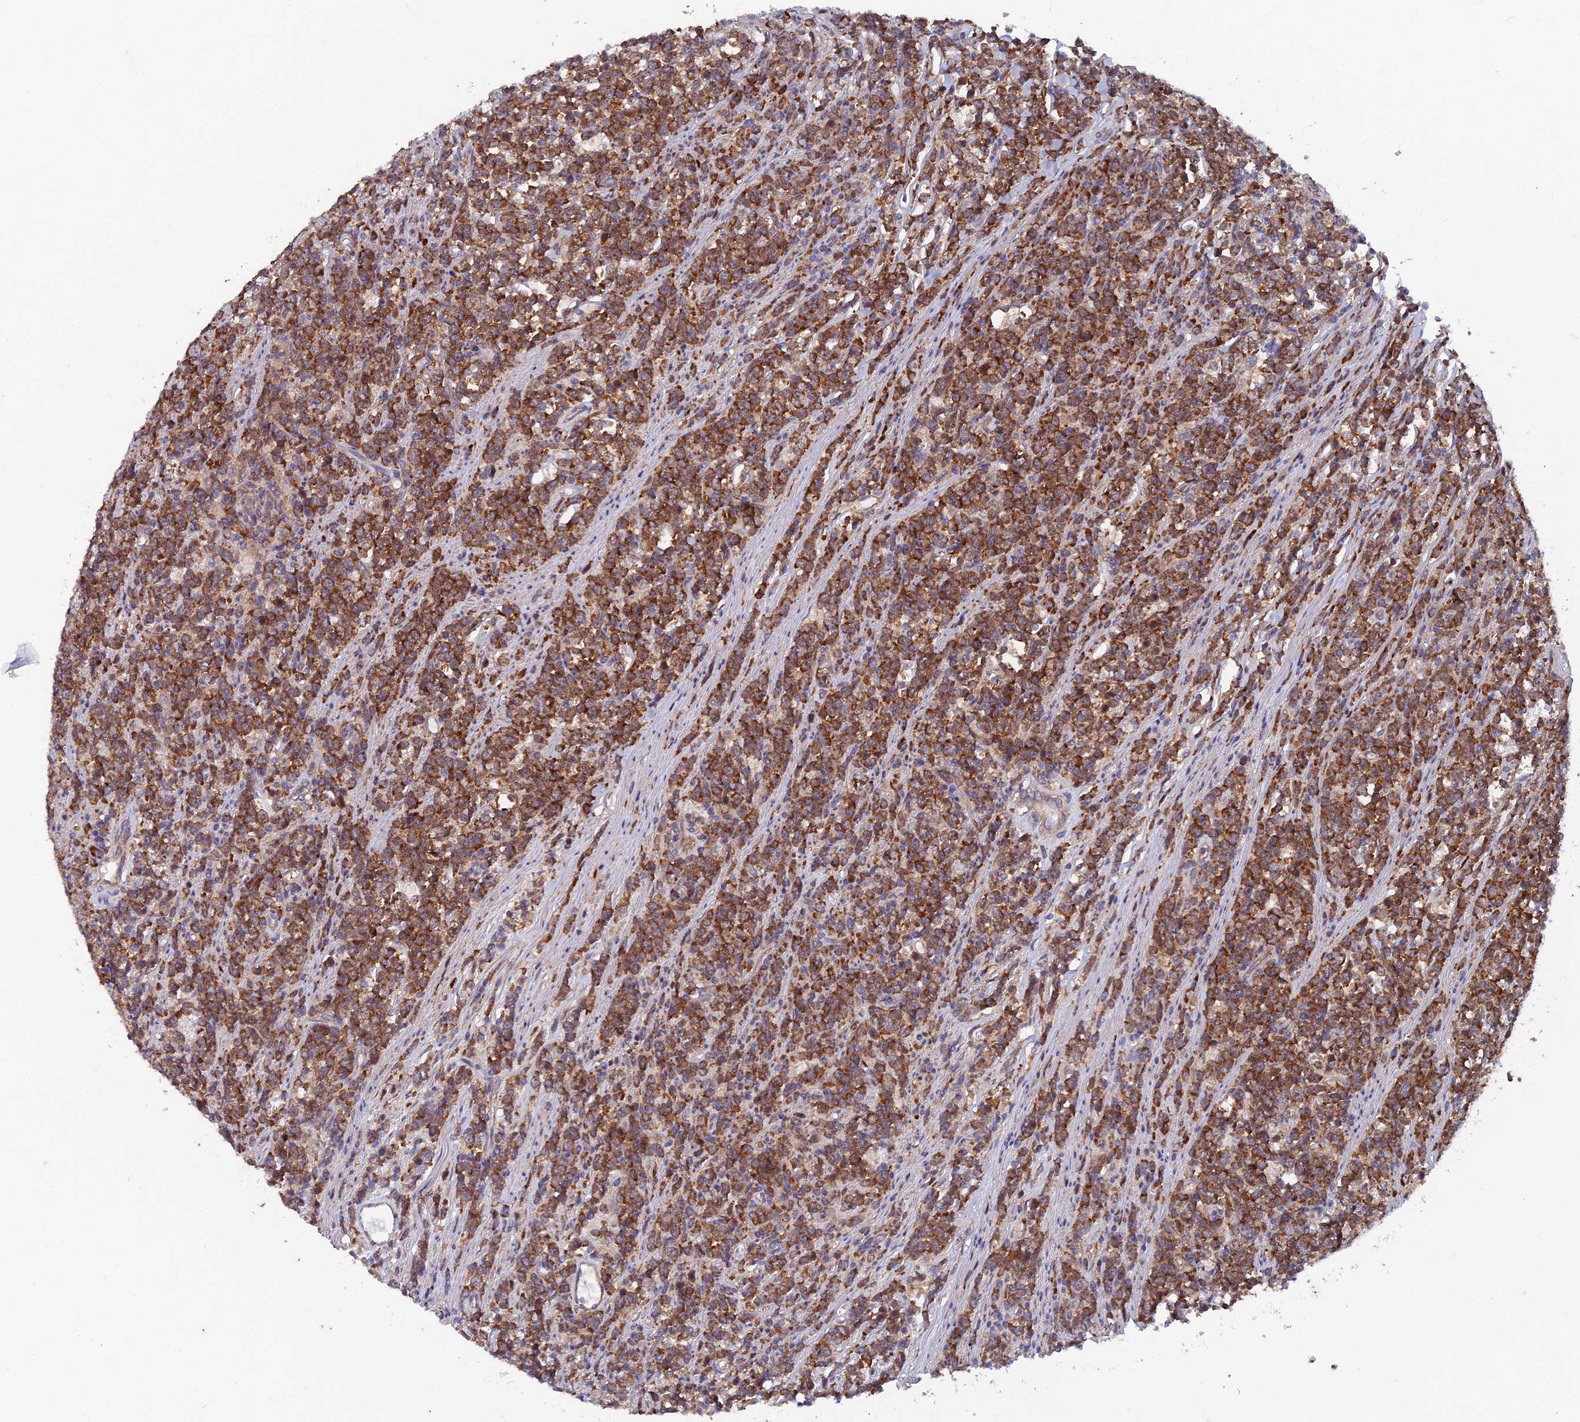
{"staining": {"intensity": "strong", "quantity": ">75%", "location": "cytoplasmic/membranous"}, "tissue": "lymphoma", "cell_type": "Tumor cells", "image_type": "cancer", "snomed": [{"axis": "morphology", "description": "Malignant lymphoma, non-Hodgkin's type, High grade"}, {"axis": "topography", "description": "Small intestine"}], "caption": "High-grade malignant lymphoma, non-Hodgkin's type was stained to show a protein in brown. There is high levels of strong cytoplasmic/membranous positivity in approximately >75% of tumor cells. The staining was performed using DAB to visualize the protein expression in brown, while the nuclei were stained in blue with hematoxylin (Magnification: 20x).", "gene": "NCAPG", "patient": {"sex": "male", "age": 8}}